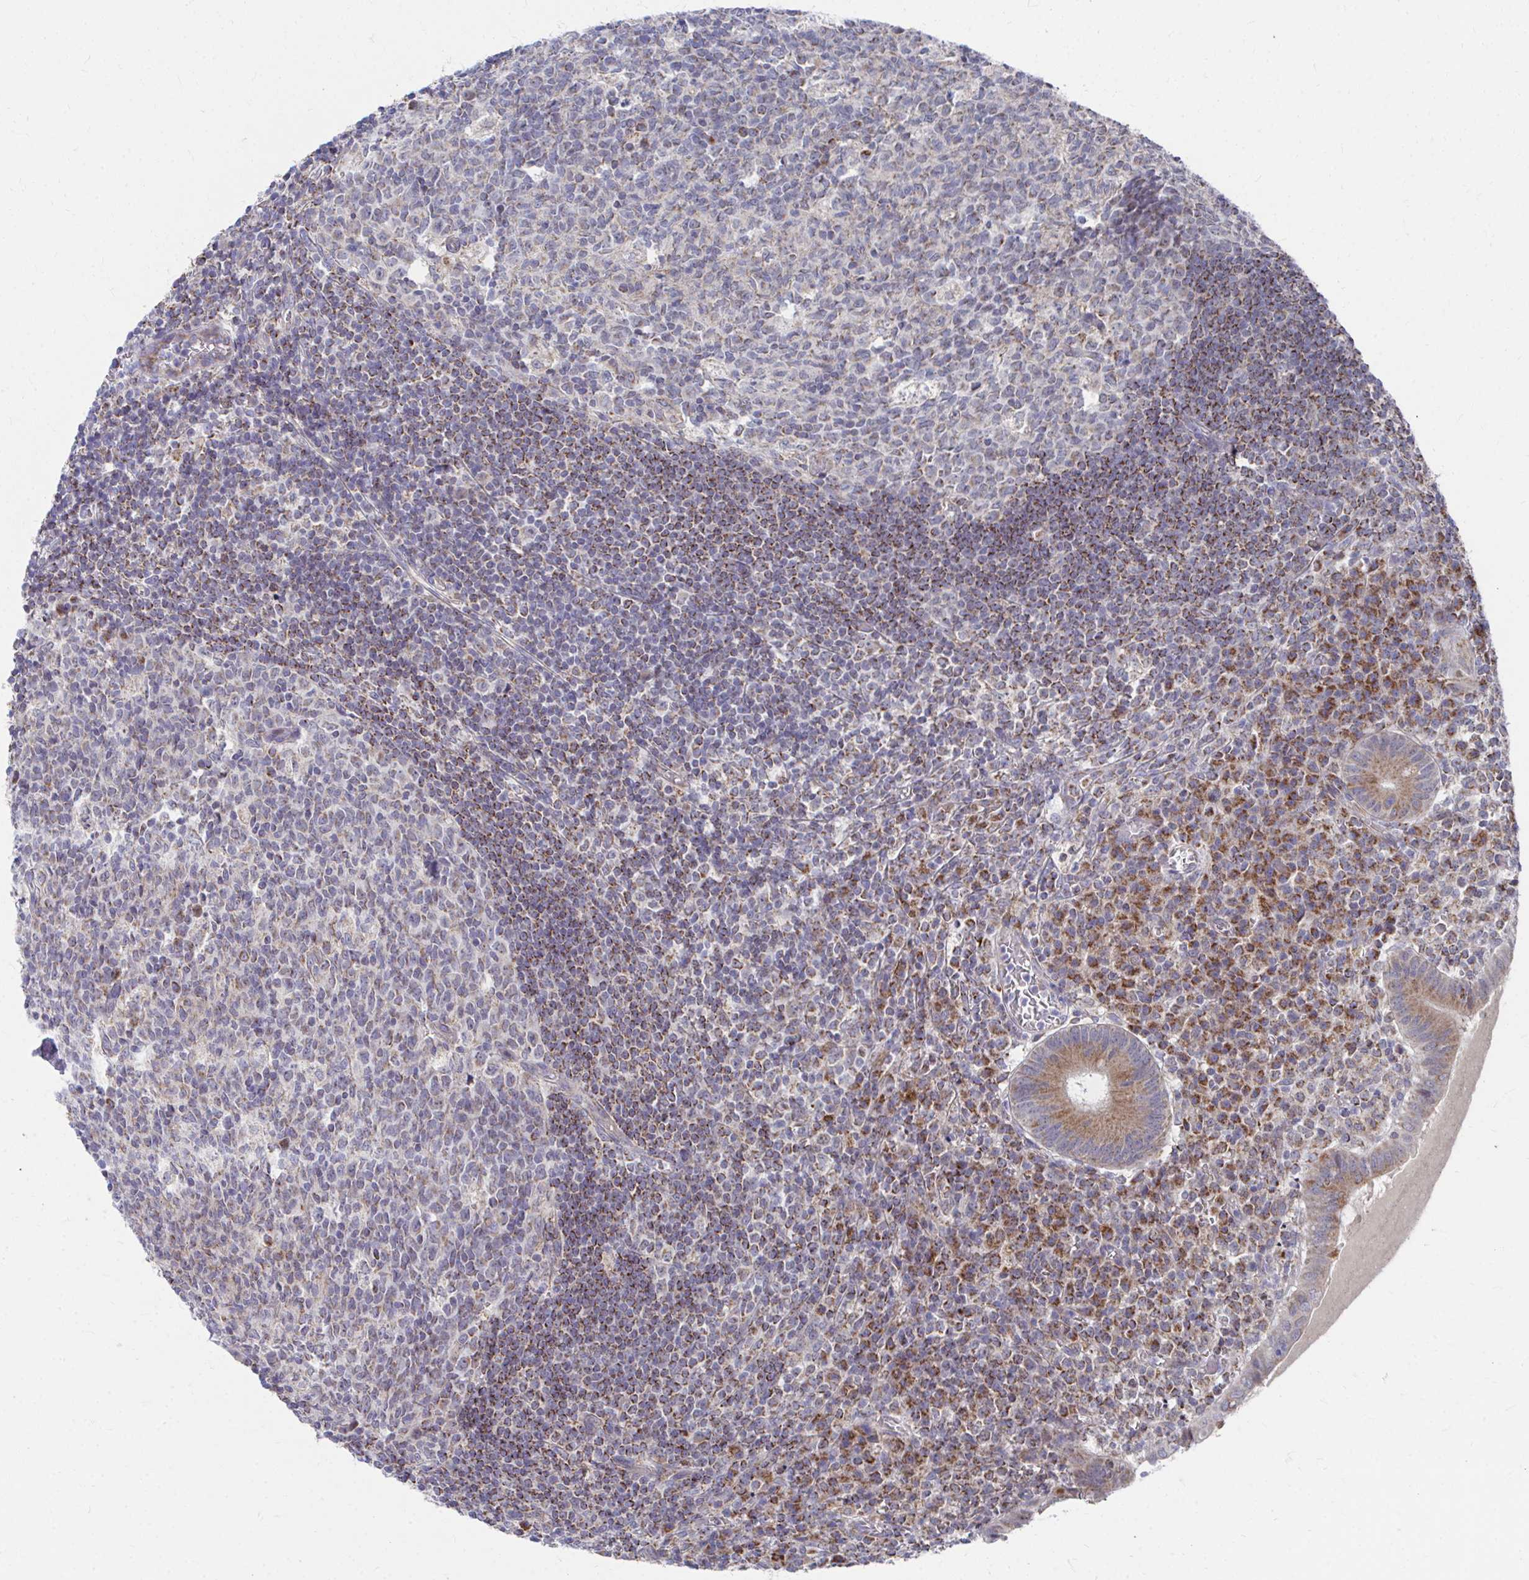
{"staining": {"intensity": "moderate", "quantity": "25%-75%", "location": "cytoplasmic/membranous"}, "tissue": "appendix", "cell_type": "Glandular cells", "image_type": "normal", "snomed": [{"axis": "morphology", "description": "Normal tissue, NOS"}, {"axis": "topography", "description": "Appendix"}], "caption": "Brown immunohistochemical staining in benign human appendix shows moderate cytoplasmic/membranous expression in about 25%-75% of glandular cells. Using DAB (3,3'-diaminobenzidine) (brown) and hematoxylin (blue) stains, captured at high magnification using brightfield microscopy.", "gene": "PEX3", "patient": {"sex": "male", "age": 18}}